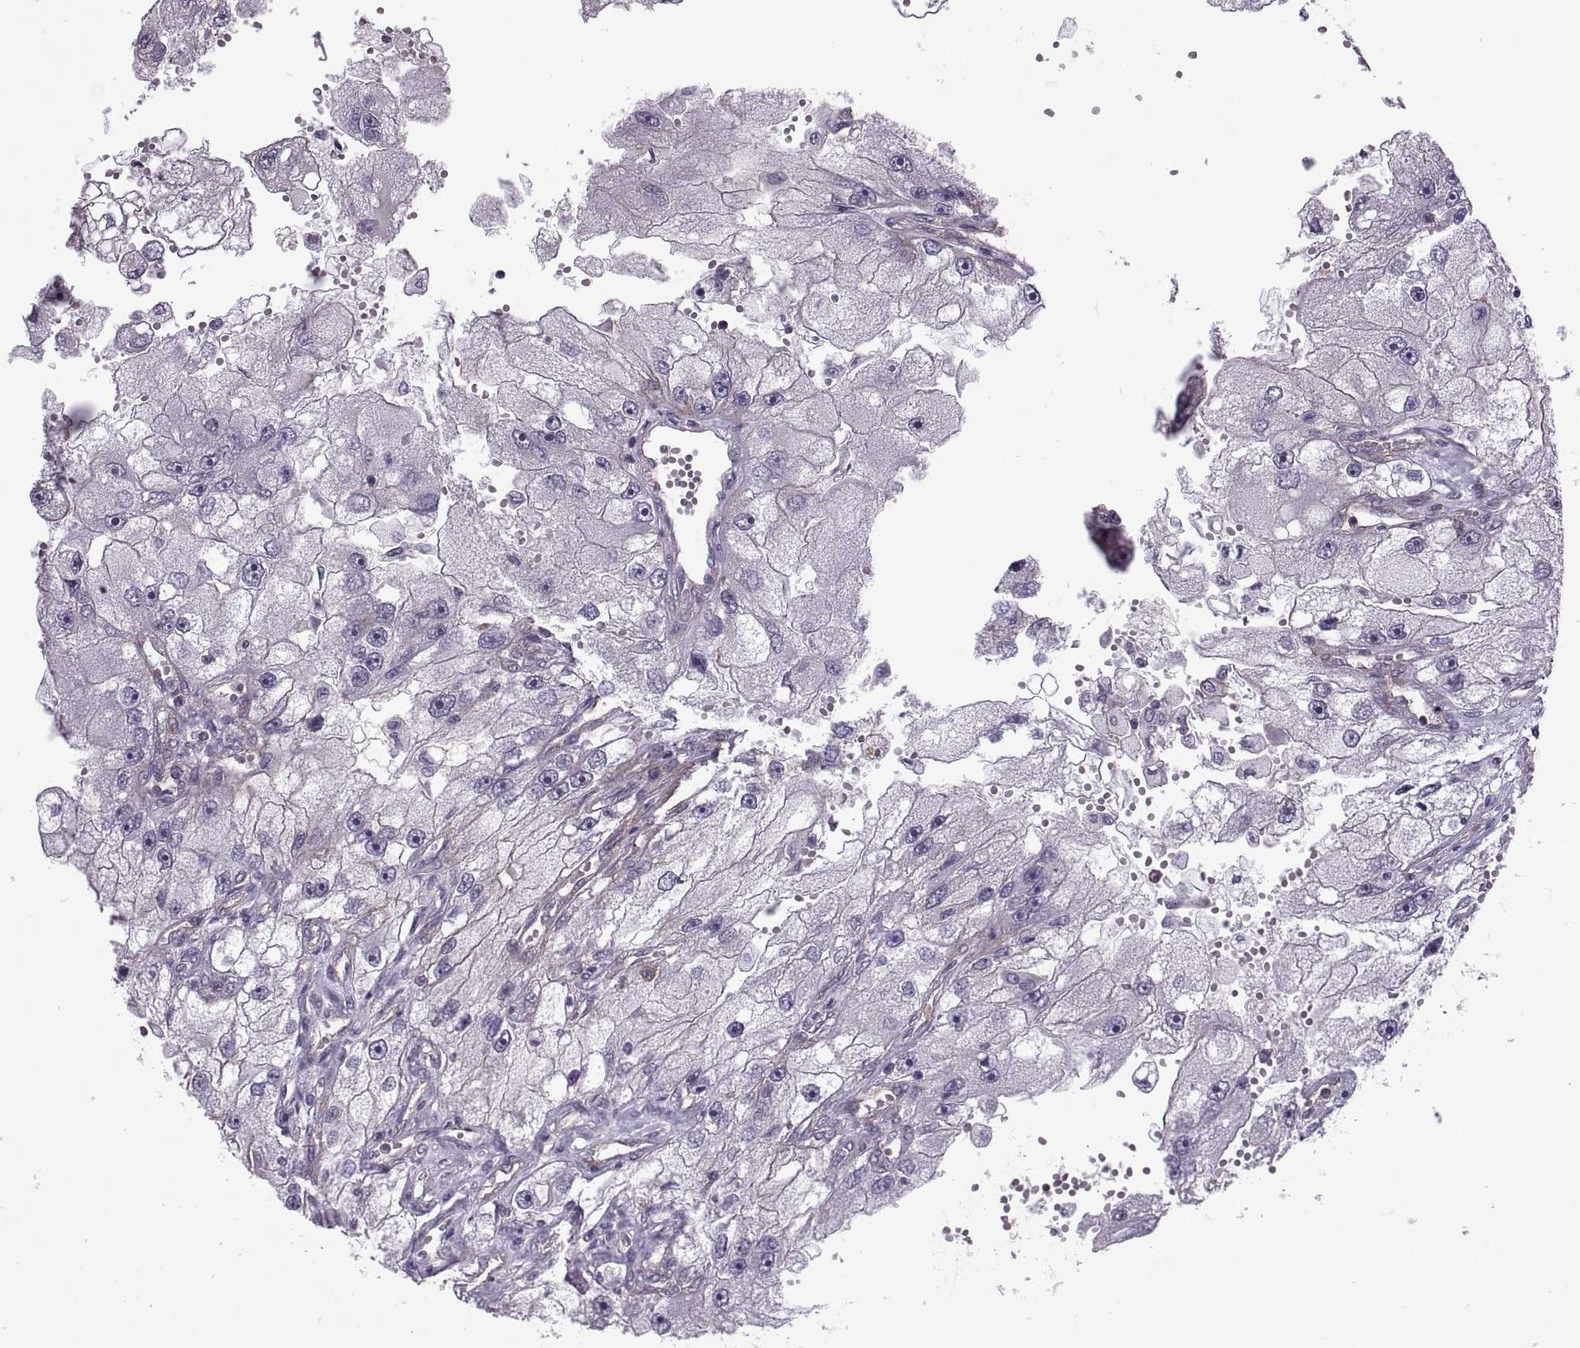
{"staining": {"intensity": "negative", "quantity": "none", "location": "none"}, "tissue": "renal cancer", "cell_type": "Tumor cells", "image_type": "cancer", "snomed": [{"axis": "morphology", "description": "Adenocarcinoma, NOS"}, {"axis": "topography", "description": "Kidney"}], "caption": "IHC of human renal cancer exhibits no staining in tumor cells.", "gene": "ODF3", "patient": {"sex": "male", "age": 63}}